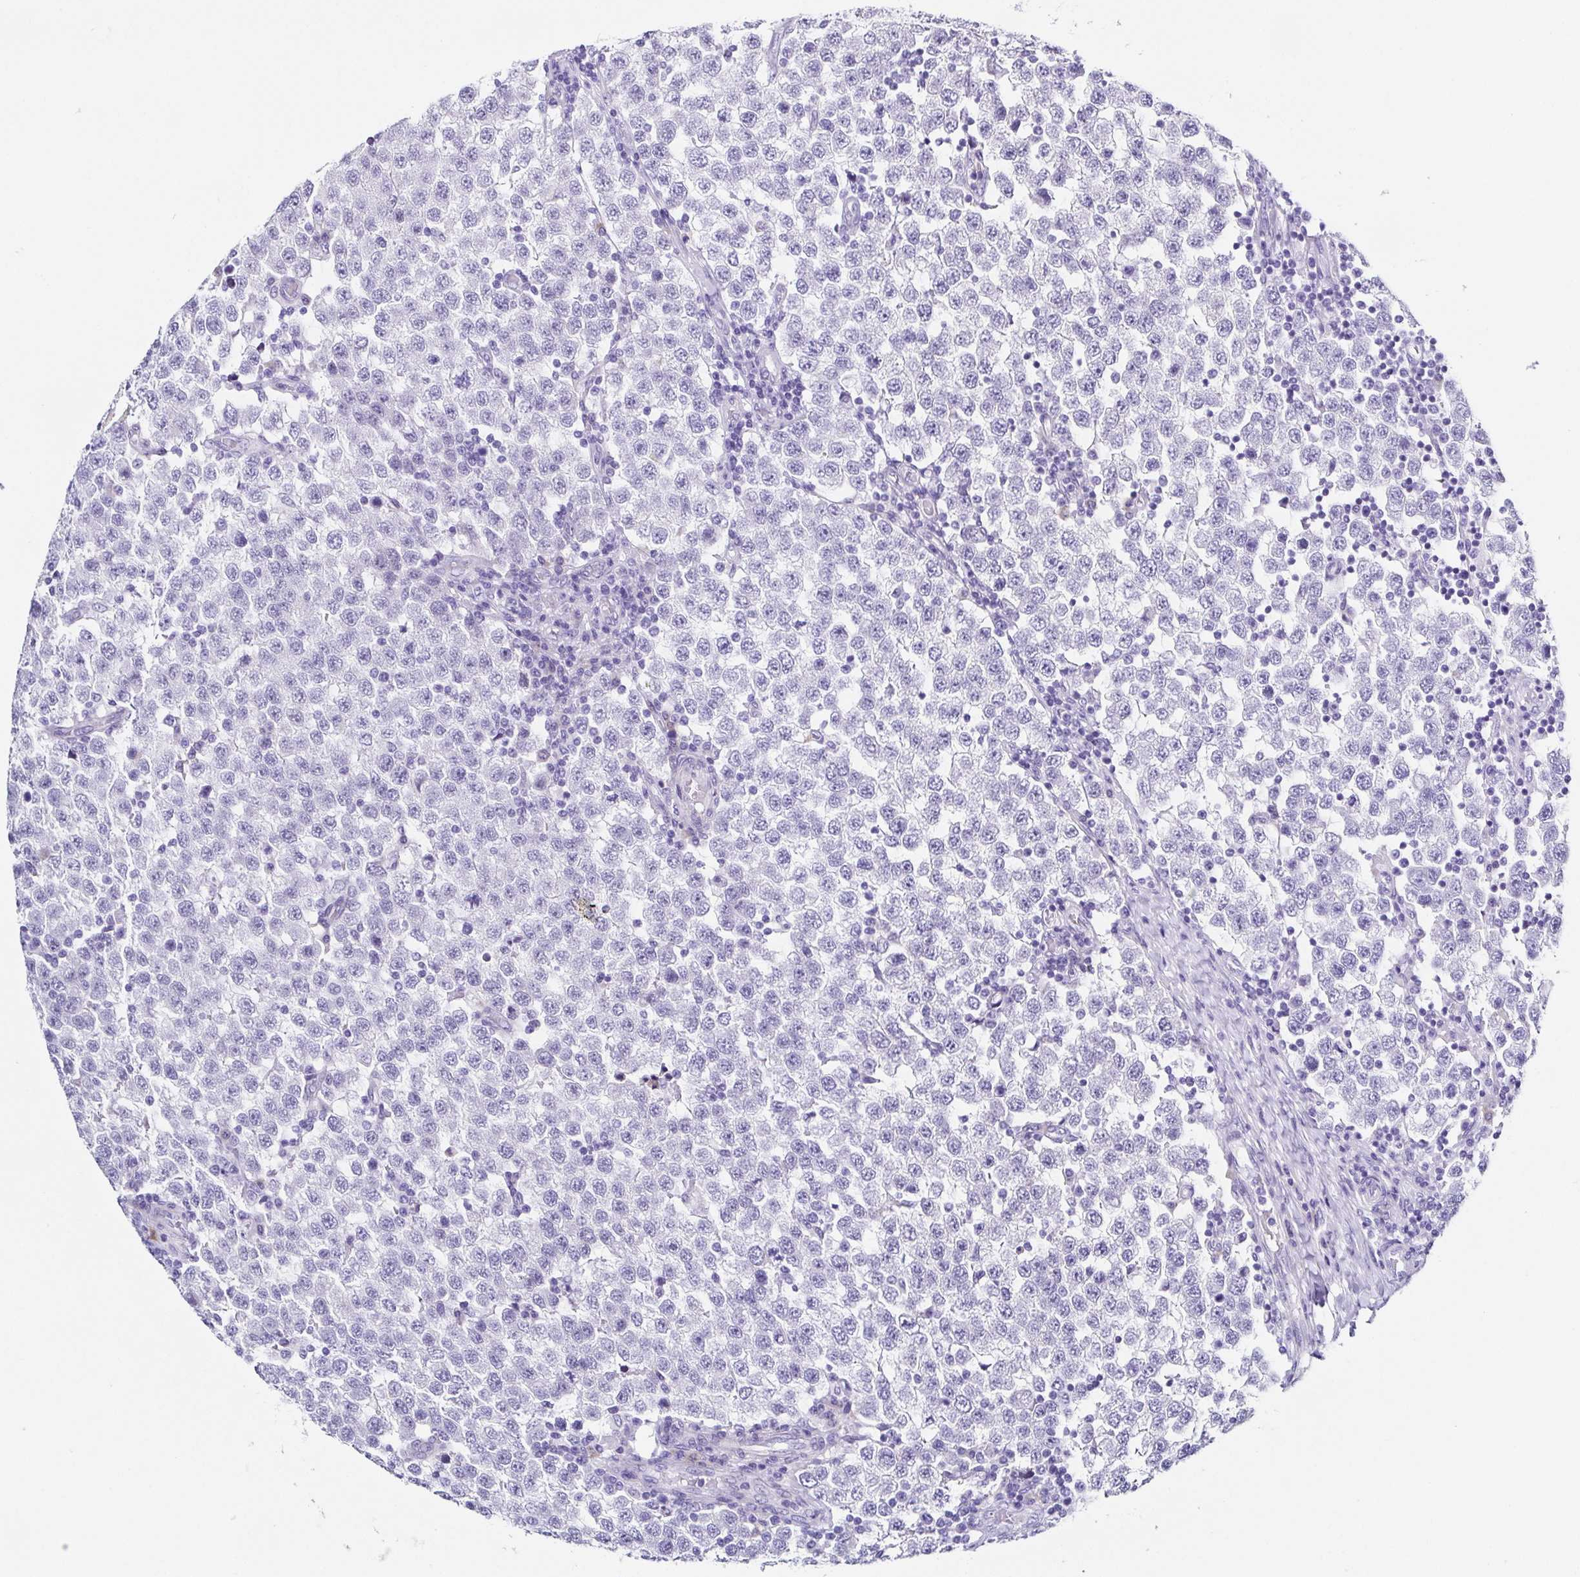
{"staining": {"intensity": "negative", "quantity": "none", "location": "none"}, "tissue": "testis cancer", "cell_type": "Tumor cells", "image_type": "cancer", "snomed": [{"axis": "morphology", "description": "Seminoma, NOS"}, {"axis": "topography", "description": "Testis"}], "caption": "Testis cancer was stained to show a protein in brown. There is no significant expression in tumor cells. Brightfield microscopy of immunohistochemistry (IHC) stained with DAB (3,3'-diaminobenzidine) (brown) and hematoxylin (blue), captured at high magnification.", "gene": "TNNT2", "patient": {"sex": "male", "age": 34}}